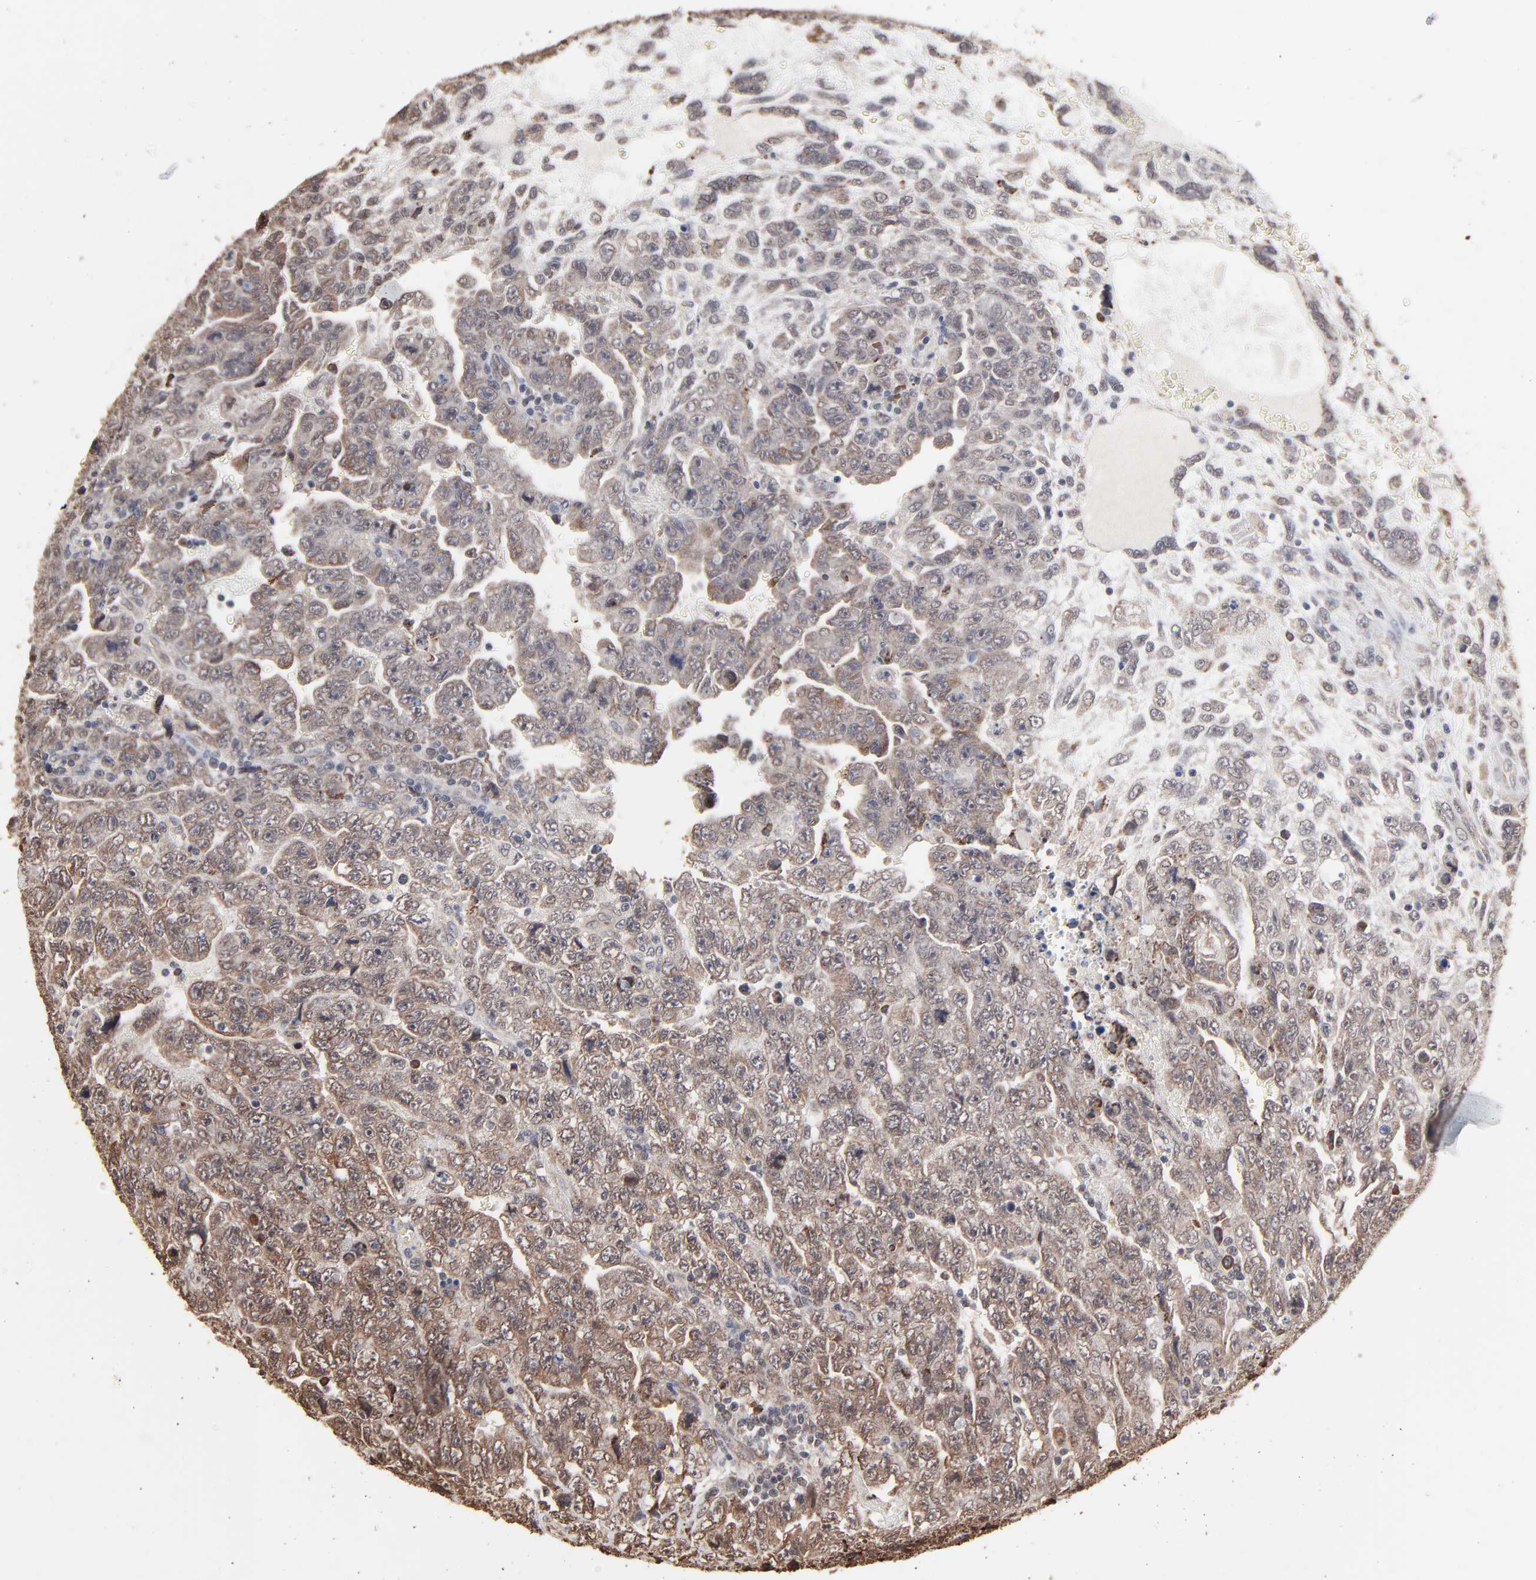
{"staining": {"intensity": "moderate", "quantity": ">75%", "location": "cytoplasmic/membranous"}, "tissue": "testis cancer", "cell_type": "Tumor cells", "image_type": "cancer", "snomed": [{"axis": "morphology", "description": "Carcinoma, Embryonal, NOS"}, {"axis": "topography", "description": "Testis"}], "caption": "Moderate cytoplasmic/membranous positivity is appreciated in approximately >75% of tumor cells in testis cancer (embryonal carcinoma).", "gene": "CHM", "patient": {"sex": "male", "age": 28}}